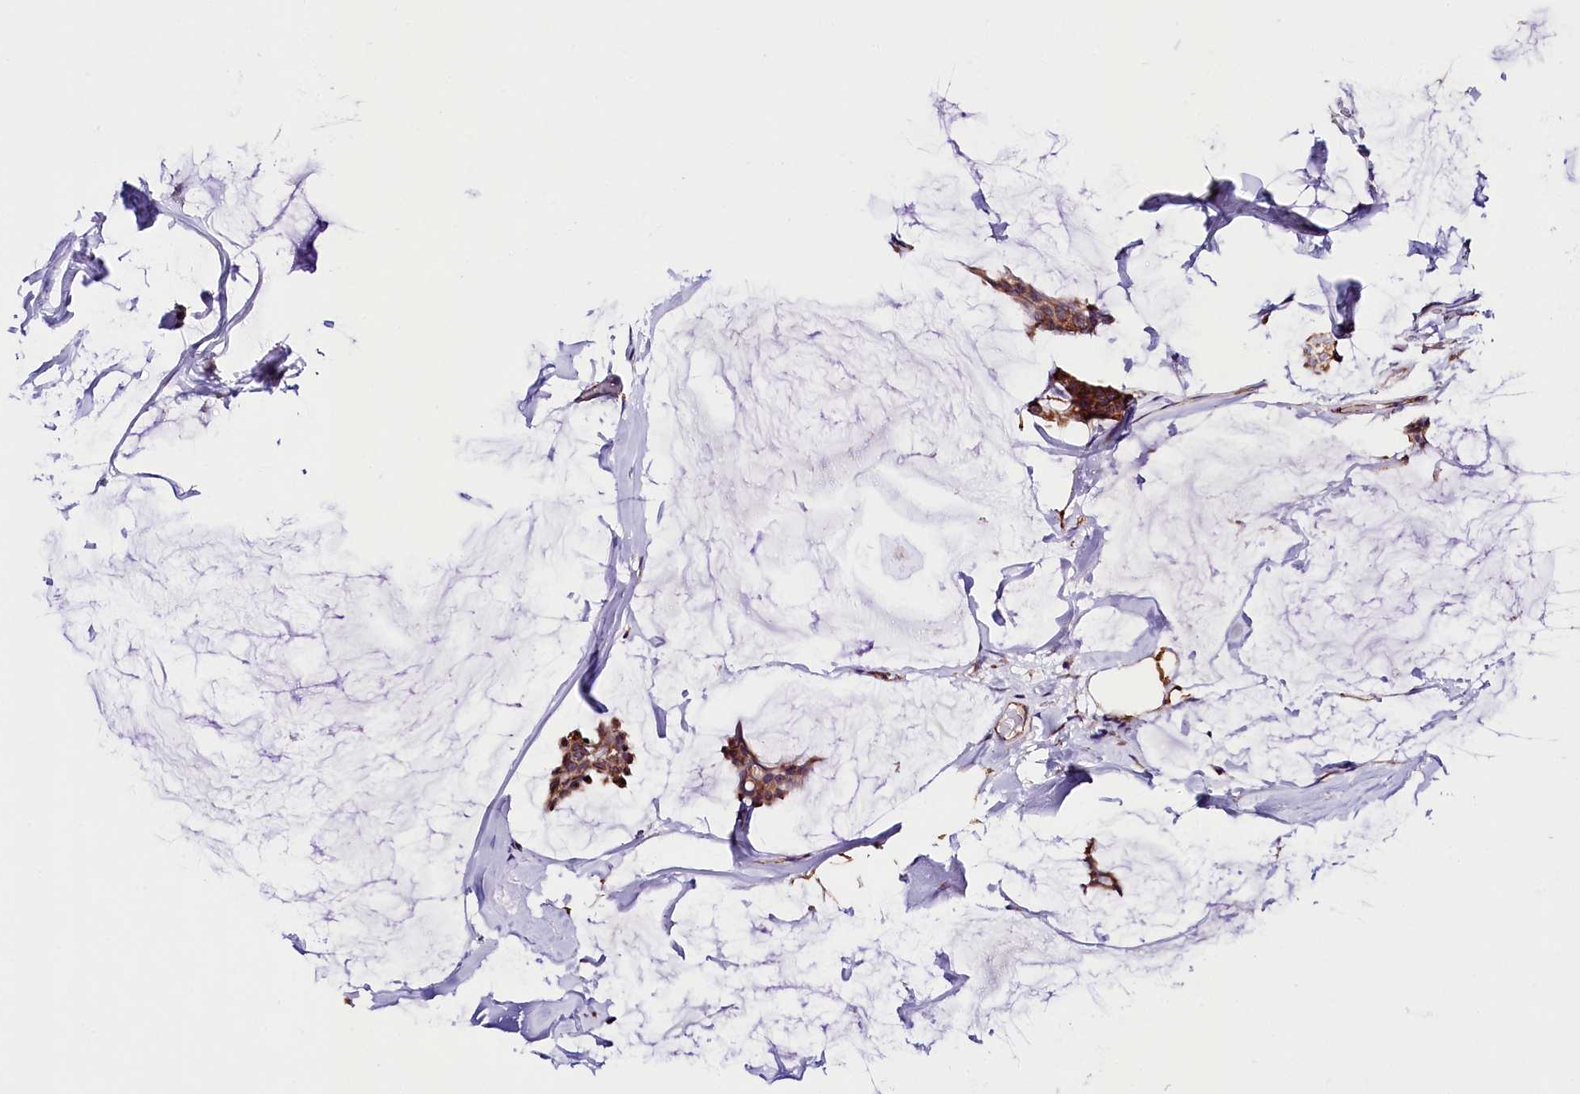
{"staining": {"intensity": "moderate", "quantity": ">75%", "location": "cytoplasmic/membranous"}, "tissue": "breast cancer", "cell_type": "Tumor cells", "image_type": "cancer", "snomed": [{"axis": "morphology", "description": "Duct carcinoma"}, {"axis": "topography", "description": "Breast"}], "caption": "Immunohistochemistry (IHC) (DAB (3,3'-diaminobenzidine)) staining of human breast cancer exhibits moderate cytoplasmic/membranous protein expression in approximately >75% of tumor cells. (brown staining indicates protein expression, while blue staining denotes nuclei).", "gene": "ITGA1", "patient": {"sex": "female", "age": 93}}